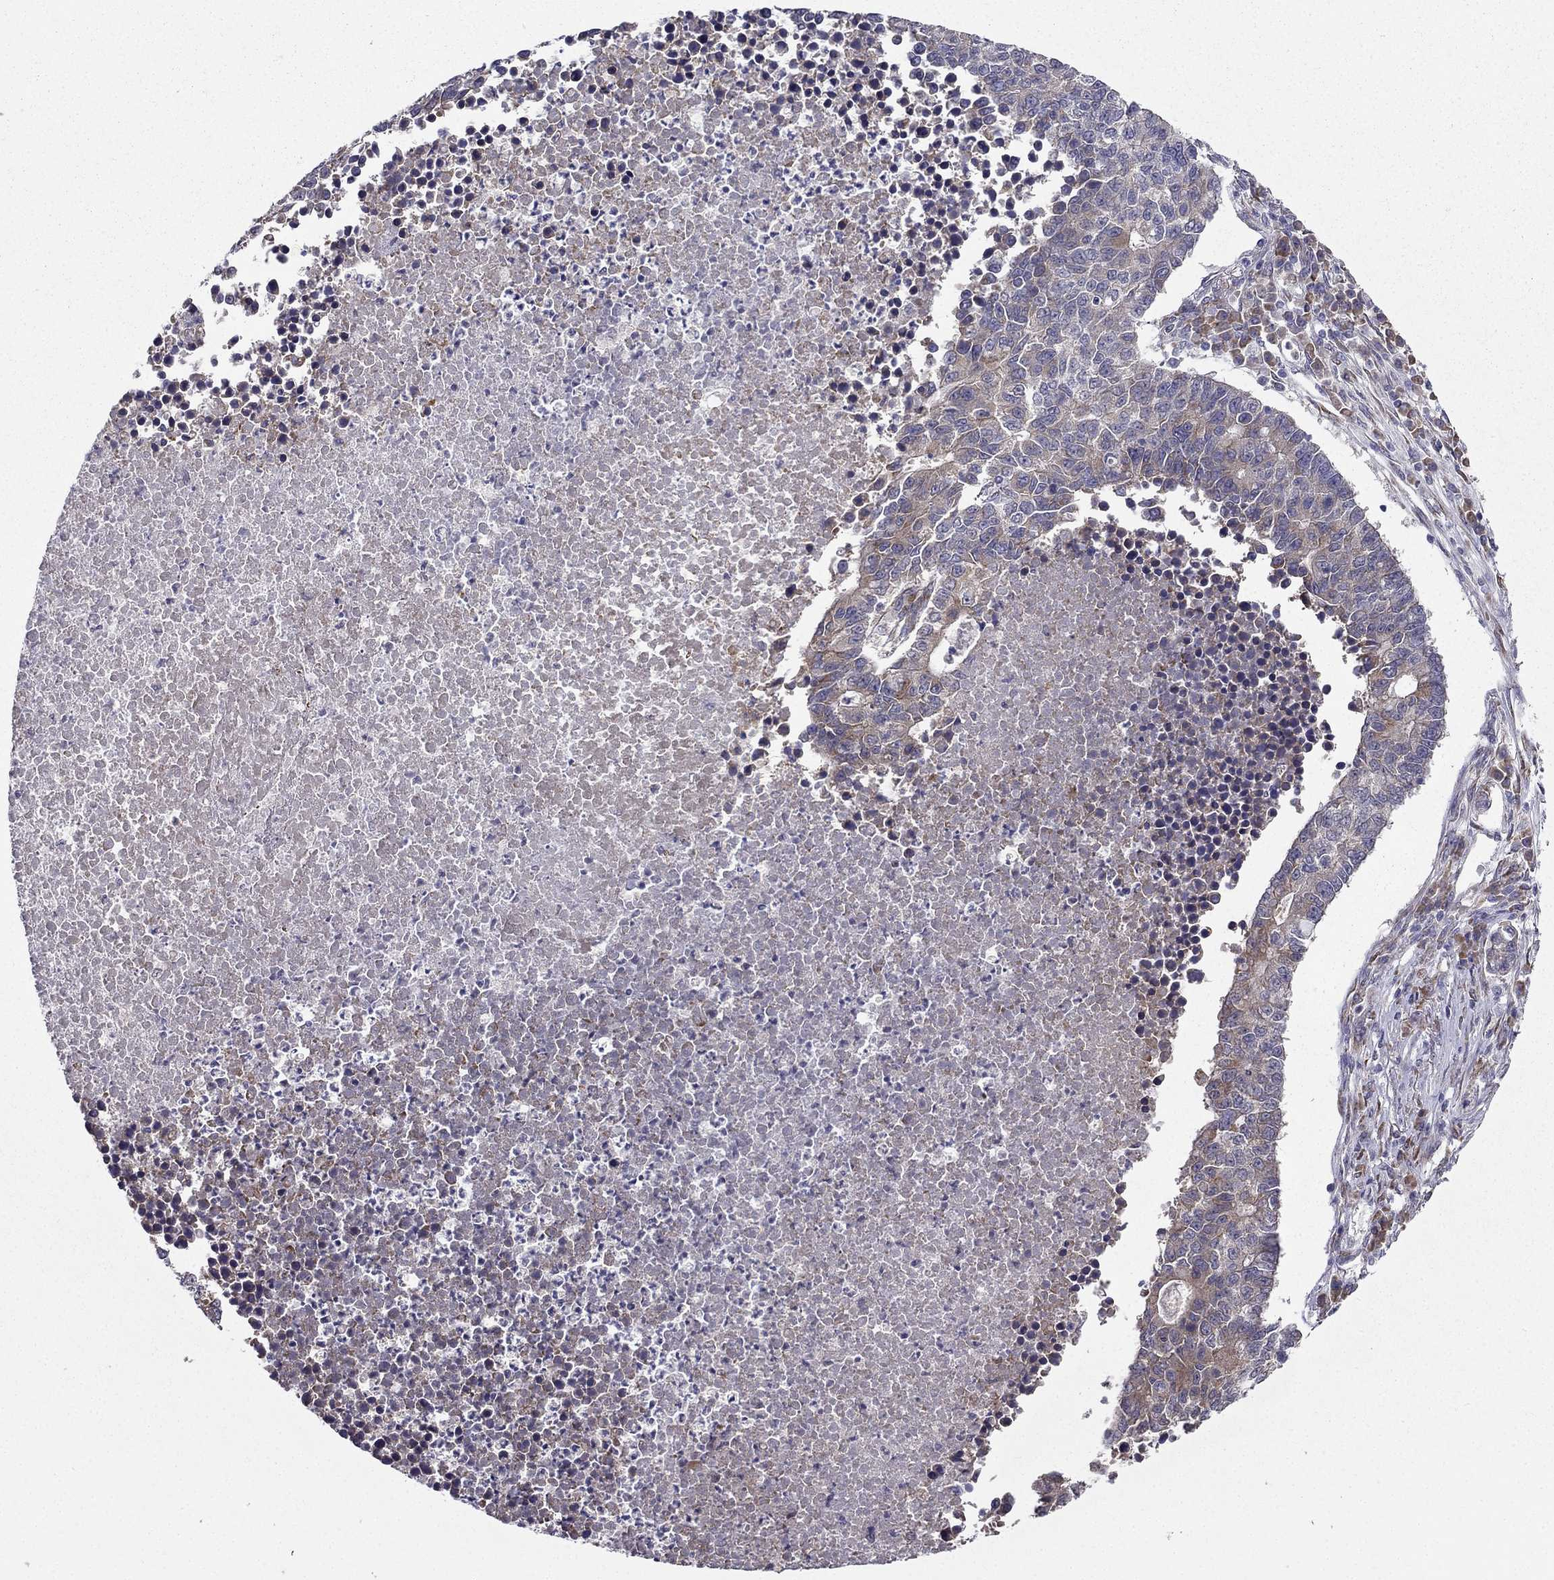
{"staining": {"intensity": "weak", "quantity": "<25%", "location": "cytoplasmic/membranous"}, "tissue": "lung cancer", "cell_type": "Tumor cells", "image_type": "cancer", "snomed": [{"axis": "morphology", "description": "Adenocarcinoma, NOS"}, {"axis": "topography", "description": "Lung"}], "caption": "An immunohistochemistry photomicrograph of adenocarcinoma (lung) is shown. There is no staining in tumor cells of adenocarcinoma (lung).", "gene": "ARHGEF28", "patient": {"sex": "male", "age": 57}}